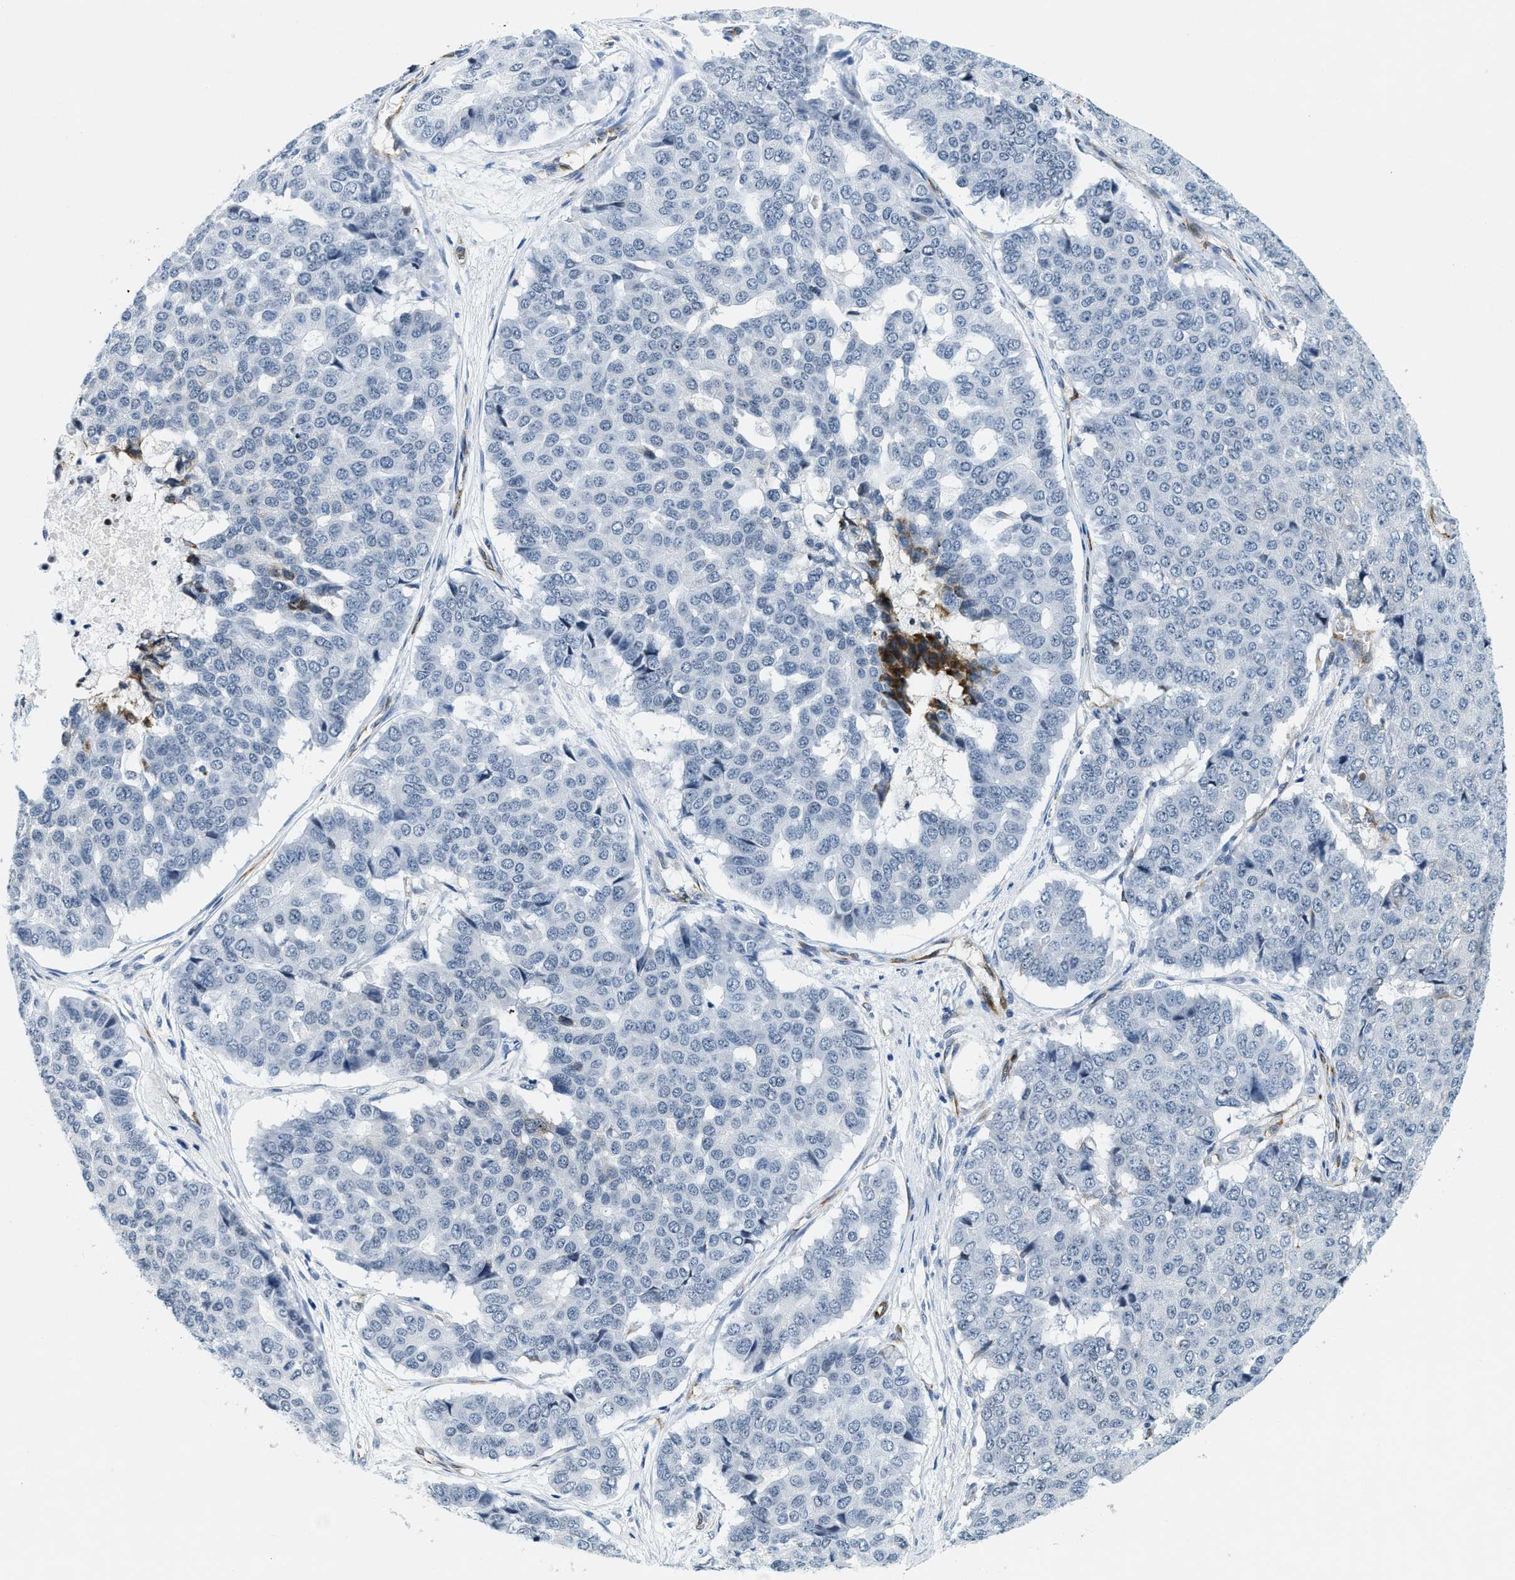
{"staining": {"intensity": "negative", "quantity": "none", "location": "none"}, "tissue": "pancreatic cancer", "cell_type": "Tumor cells", "image_type": "cancer", "snomed": [{"axis": "morphology", "description": "Adenocarcinoma, NOS"}, {"axis": "topography", "description": "Pancreas"}], "caption": "This is a histopathology image of immunohistochemistry (IHC) staining of adenocarcinoma (pancreatic), which shows no staining in tumor cells. The staining is performed using DAB brown chromogen with nuclei counter-stained in using hematoxylin.", "gene": "UVRAG", "patient": {"sex": "male", "age": 50}}